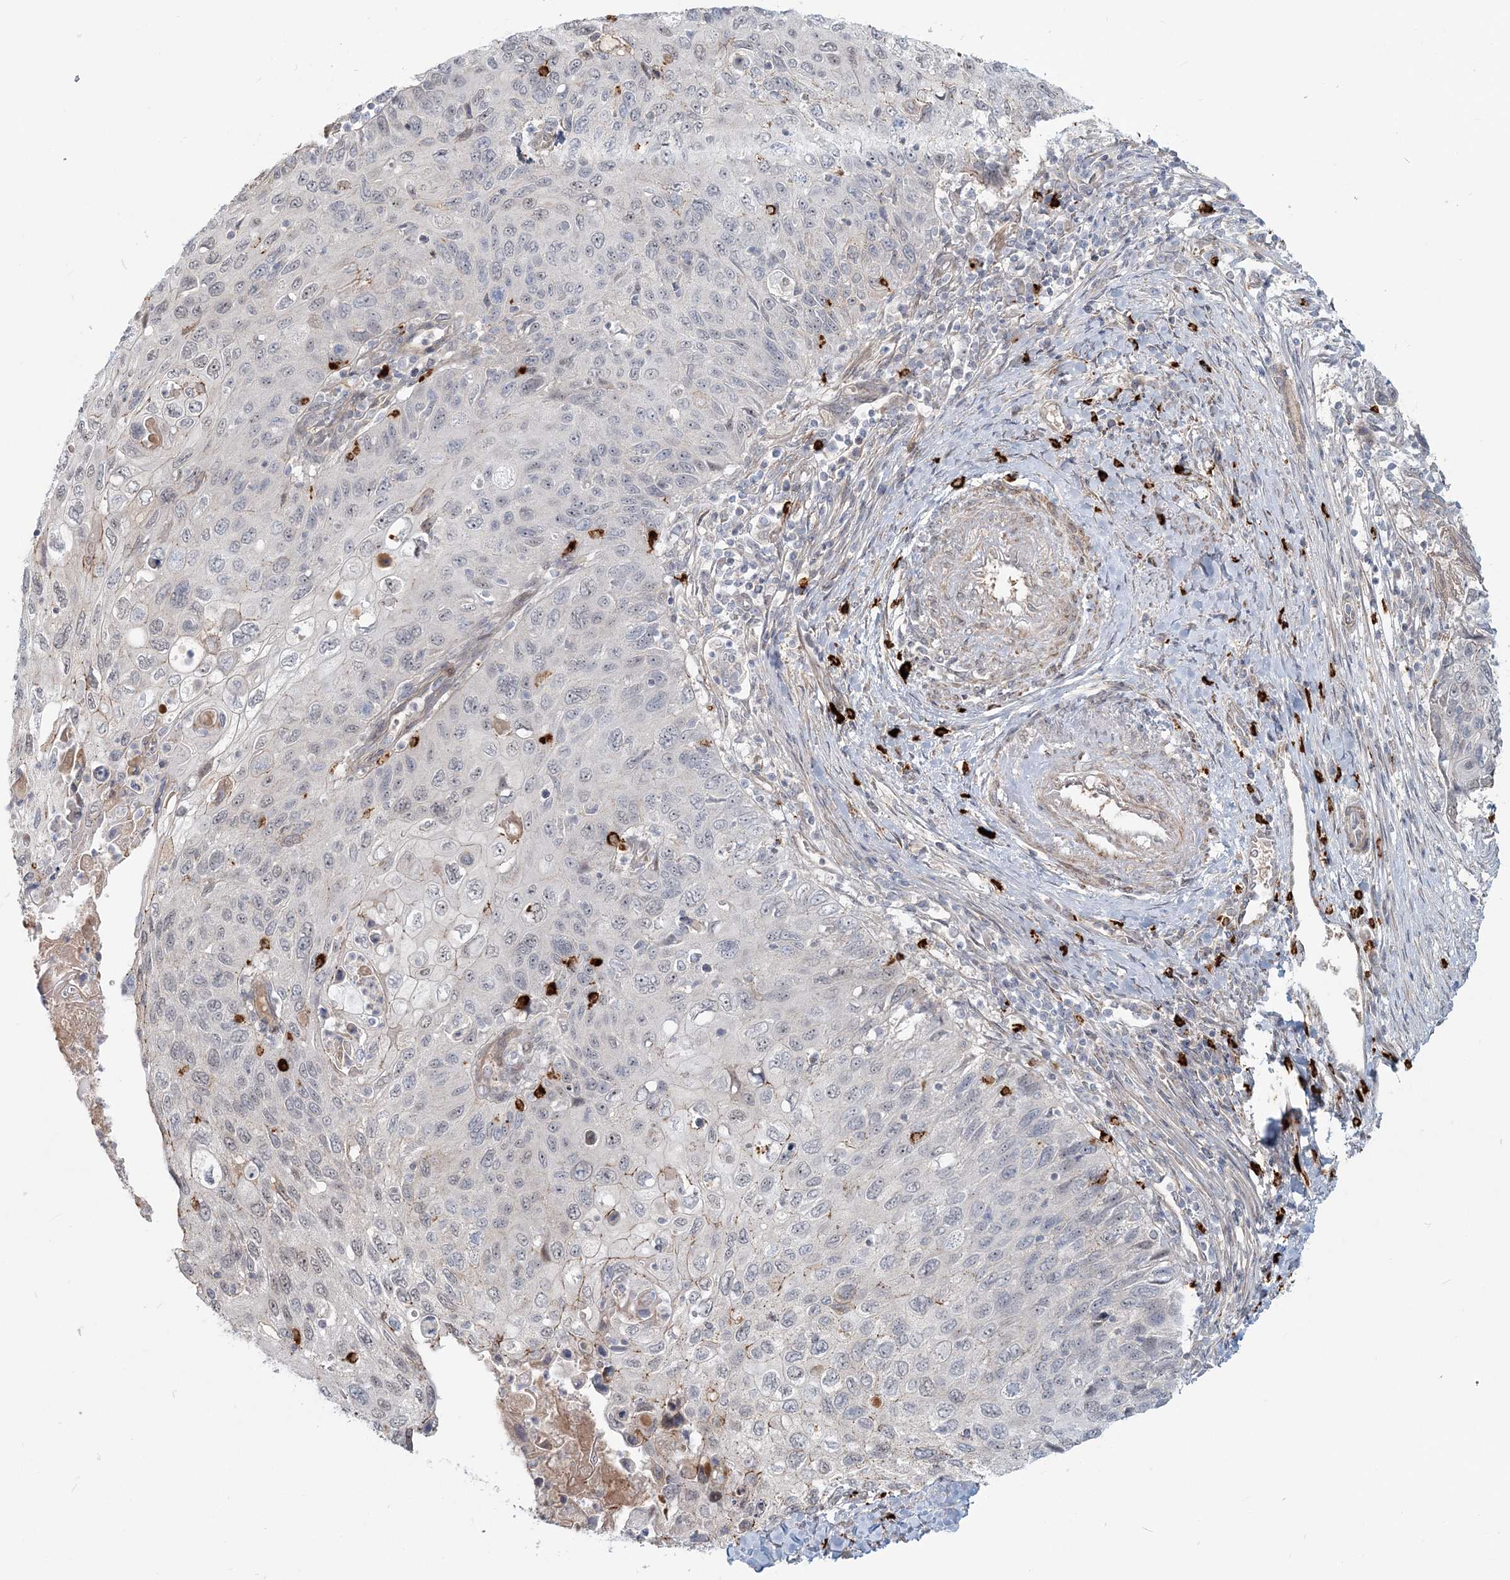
{"staining": {"intensity": "negative", "quantity": "none", "location": "none"}, "tissue": "cervical cancer", "cell_type": "Tumor cells", "image_type": "cancer", "snomed": [{"axis": "morphology", "description": "Squamous cell carcinoma, NOS"}, {"axis": "topography", "description": "Cervix"}], "caption": "This micrograph is of cervical cancer stained with IHC to label a protein in brown with the nuclei are counter-stained blue. There is no positivity in tumor cells.", "gene": "SH3PXD2A", "patient": {"sex": "female", "age": 70}}